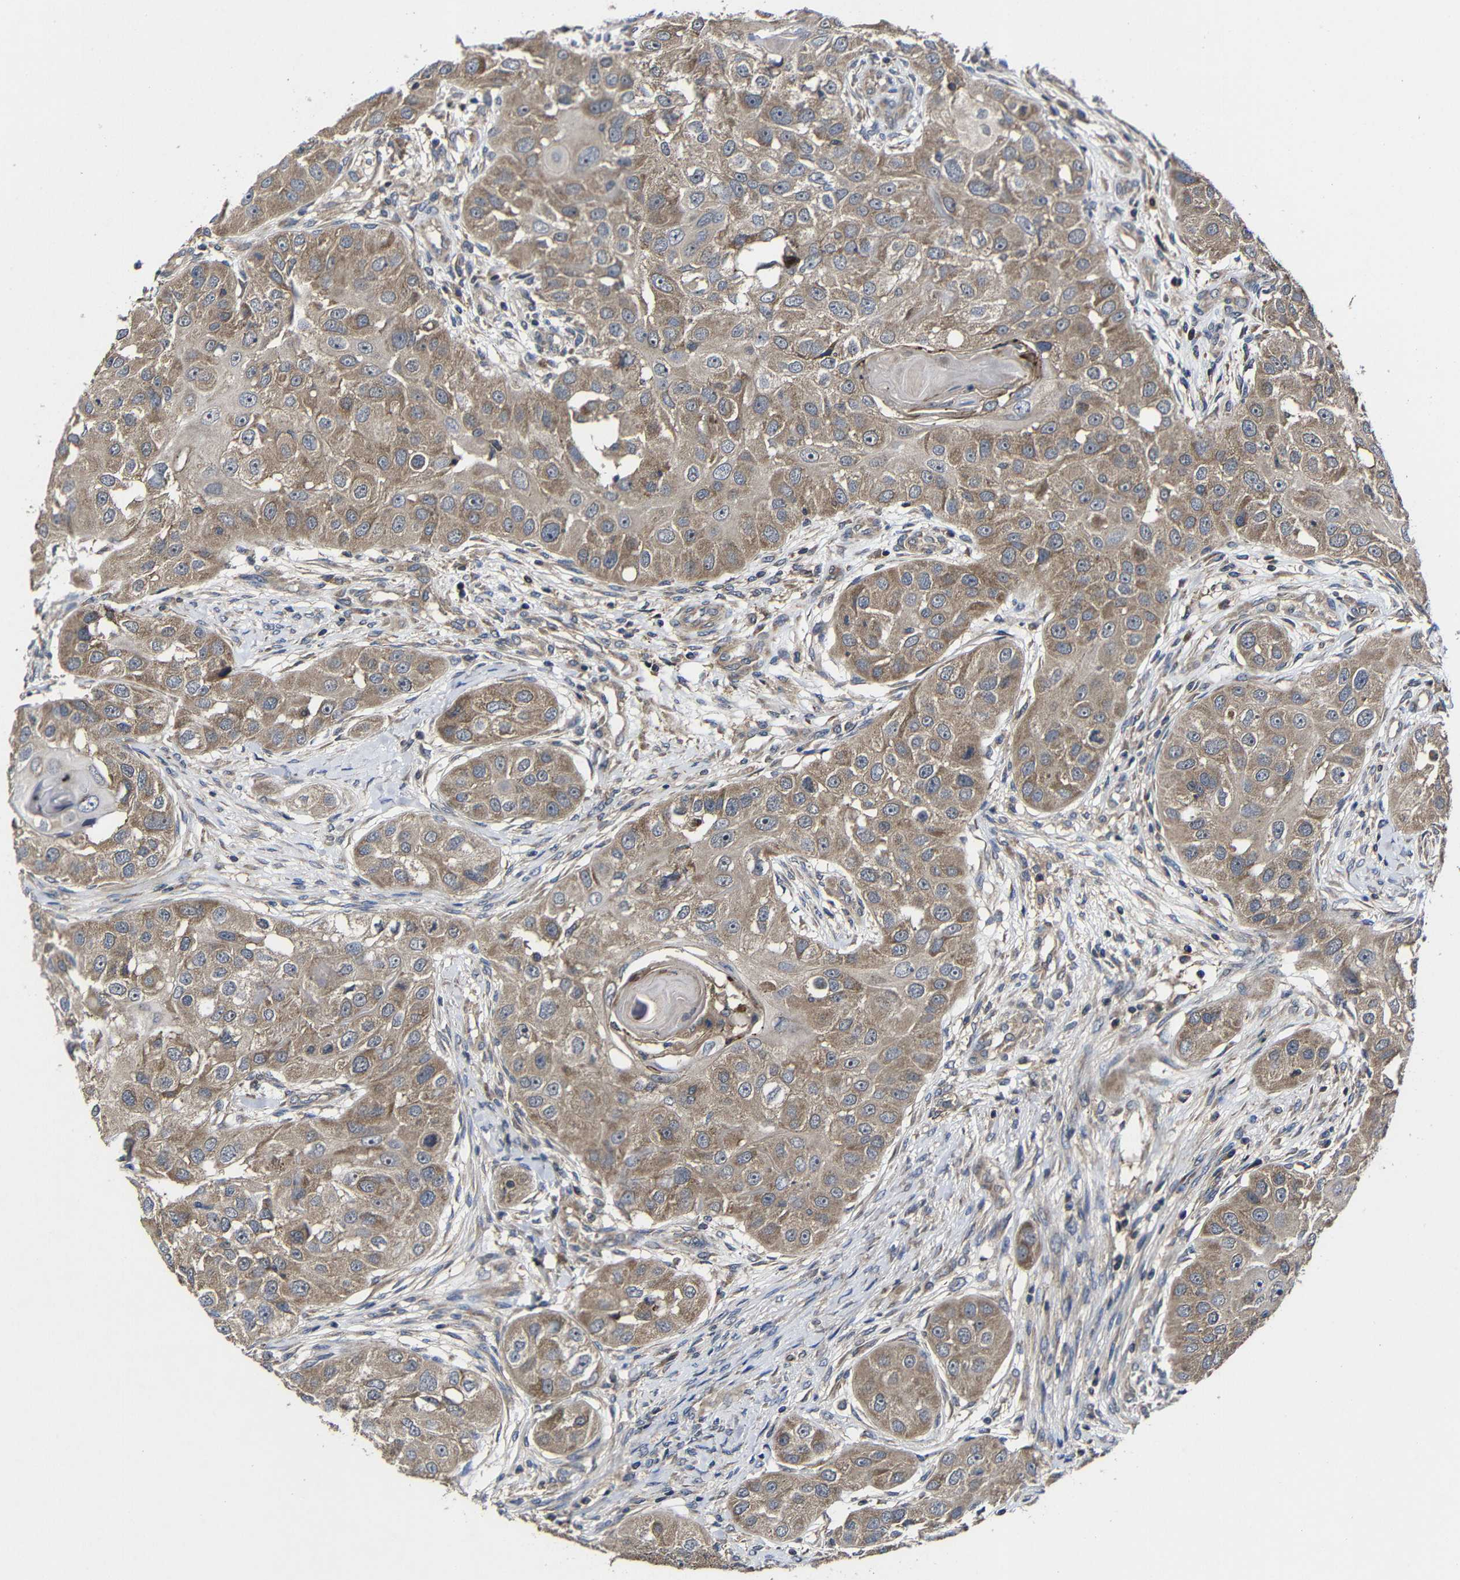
{"staining": {"intensity": "moderate", "quantity": ">75%", "location": "cytoplasmic/membranous"}, "tissue": "head and neck cancer", "cell_type": "Tumor cells", "image_type": "cancer", "snomed": [{"axis": "morphology", "description": "Normal tissue, NOS"}, {"axis": "morphology", "description": "Squamous cell carcinoma, NOS"}, {"axis": "topography", "description": "Skeletal muscle"}, {"axis": "topography", "description": "Head-Neck"}], "caption": "About >75% of tumor cells in human squamous cell carcinoma (head and neck) display moderate cytoplasmic/membranous protein expression as visualized by brown immunohistochemical staining.", "gene": "LPAR5", "patient": {"sex": "male", "age": 51}}